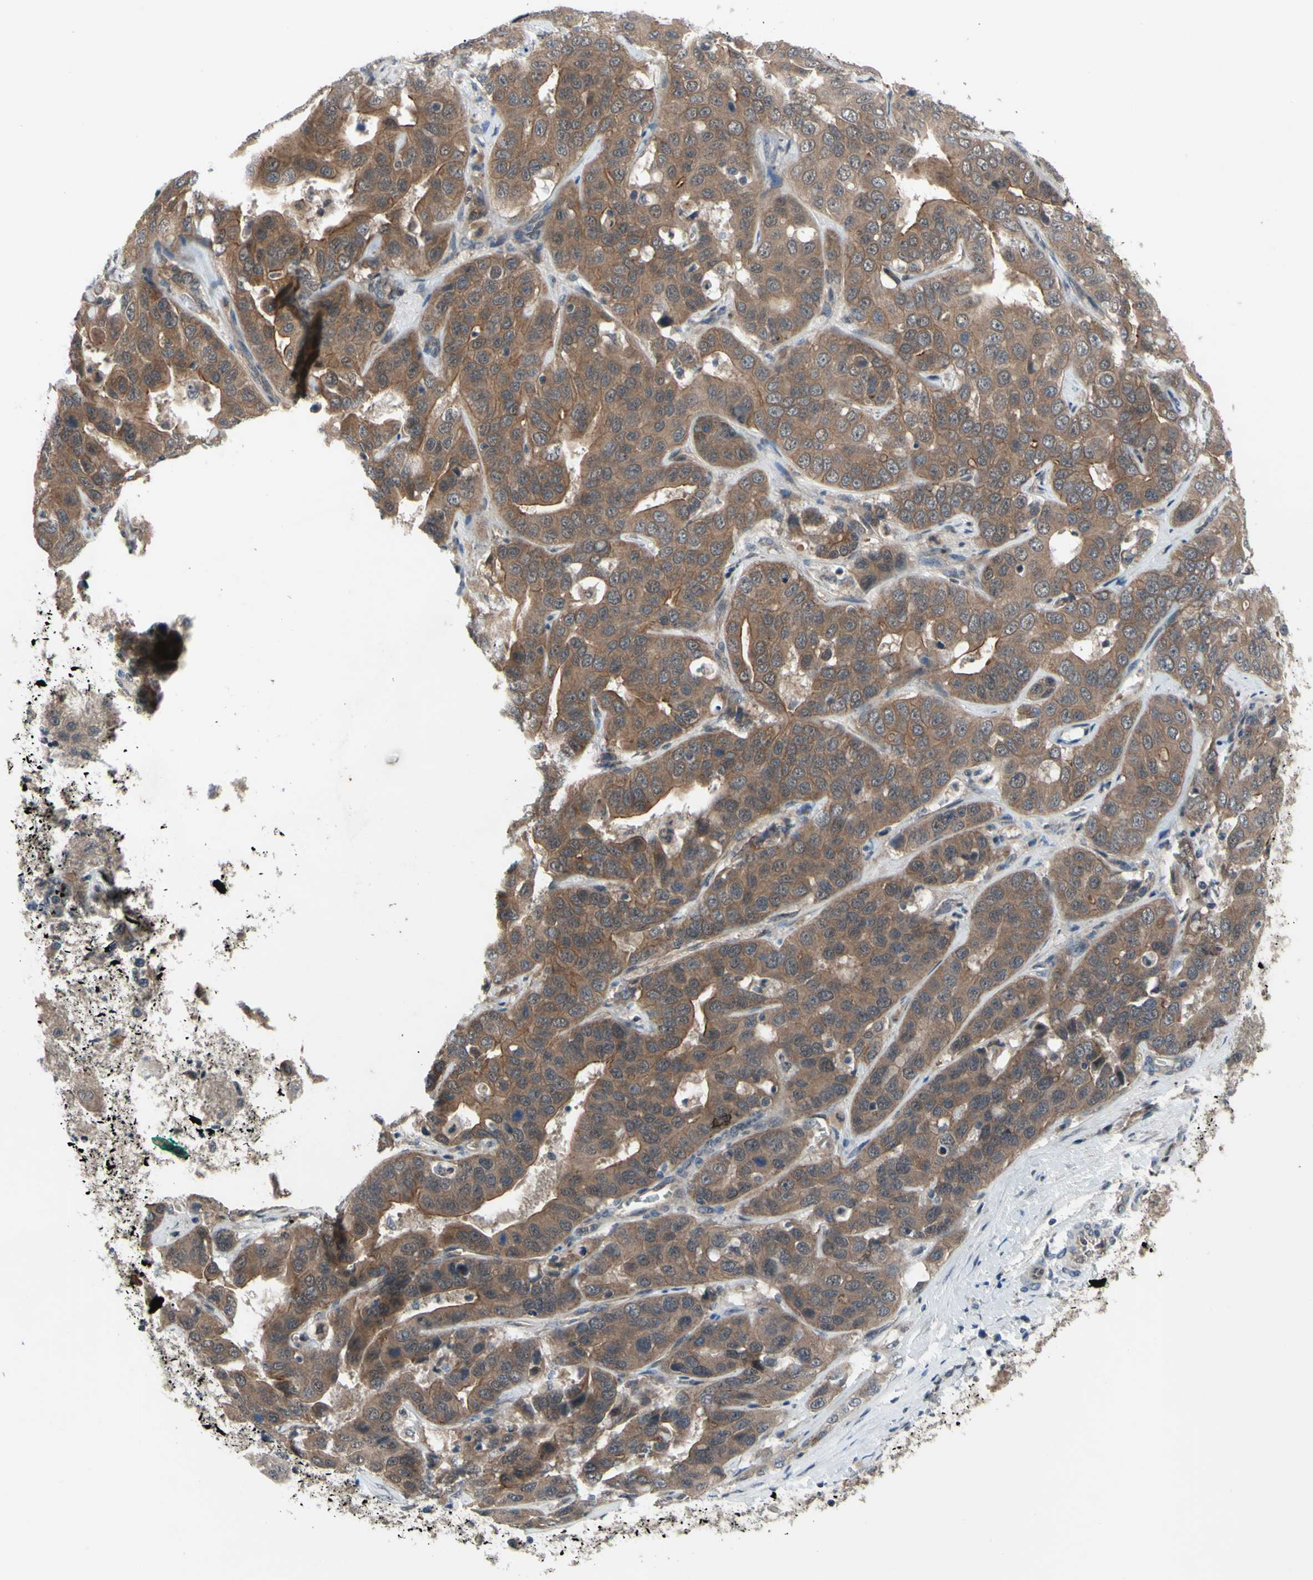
{"staining": {"intensity": "moderate", "quantity": ">75%", "location": "cytoplasmic/membranous"}, "tissue": "liver cancer", "cell_type": "Tumor cells", "image_type": "cancer", "snomed": [{"axis": "morphology", "description": "Cholangiocarcinoma"}, {"axis": "topography", "description": "Liver"}], "caption": "Protein expression analysis of liver cancer (cholangiocarcinoma) exhibits moderate cytoplasmic/membranous expression in about >75% of tumor cells. (DAB IHC with brightfield microscopy, high magnification).", "gene": "TRDMT1", "patient": {"sex": "female", "age": 52}}